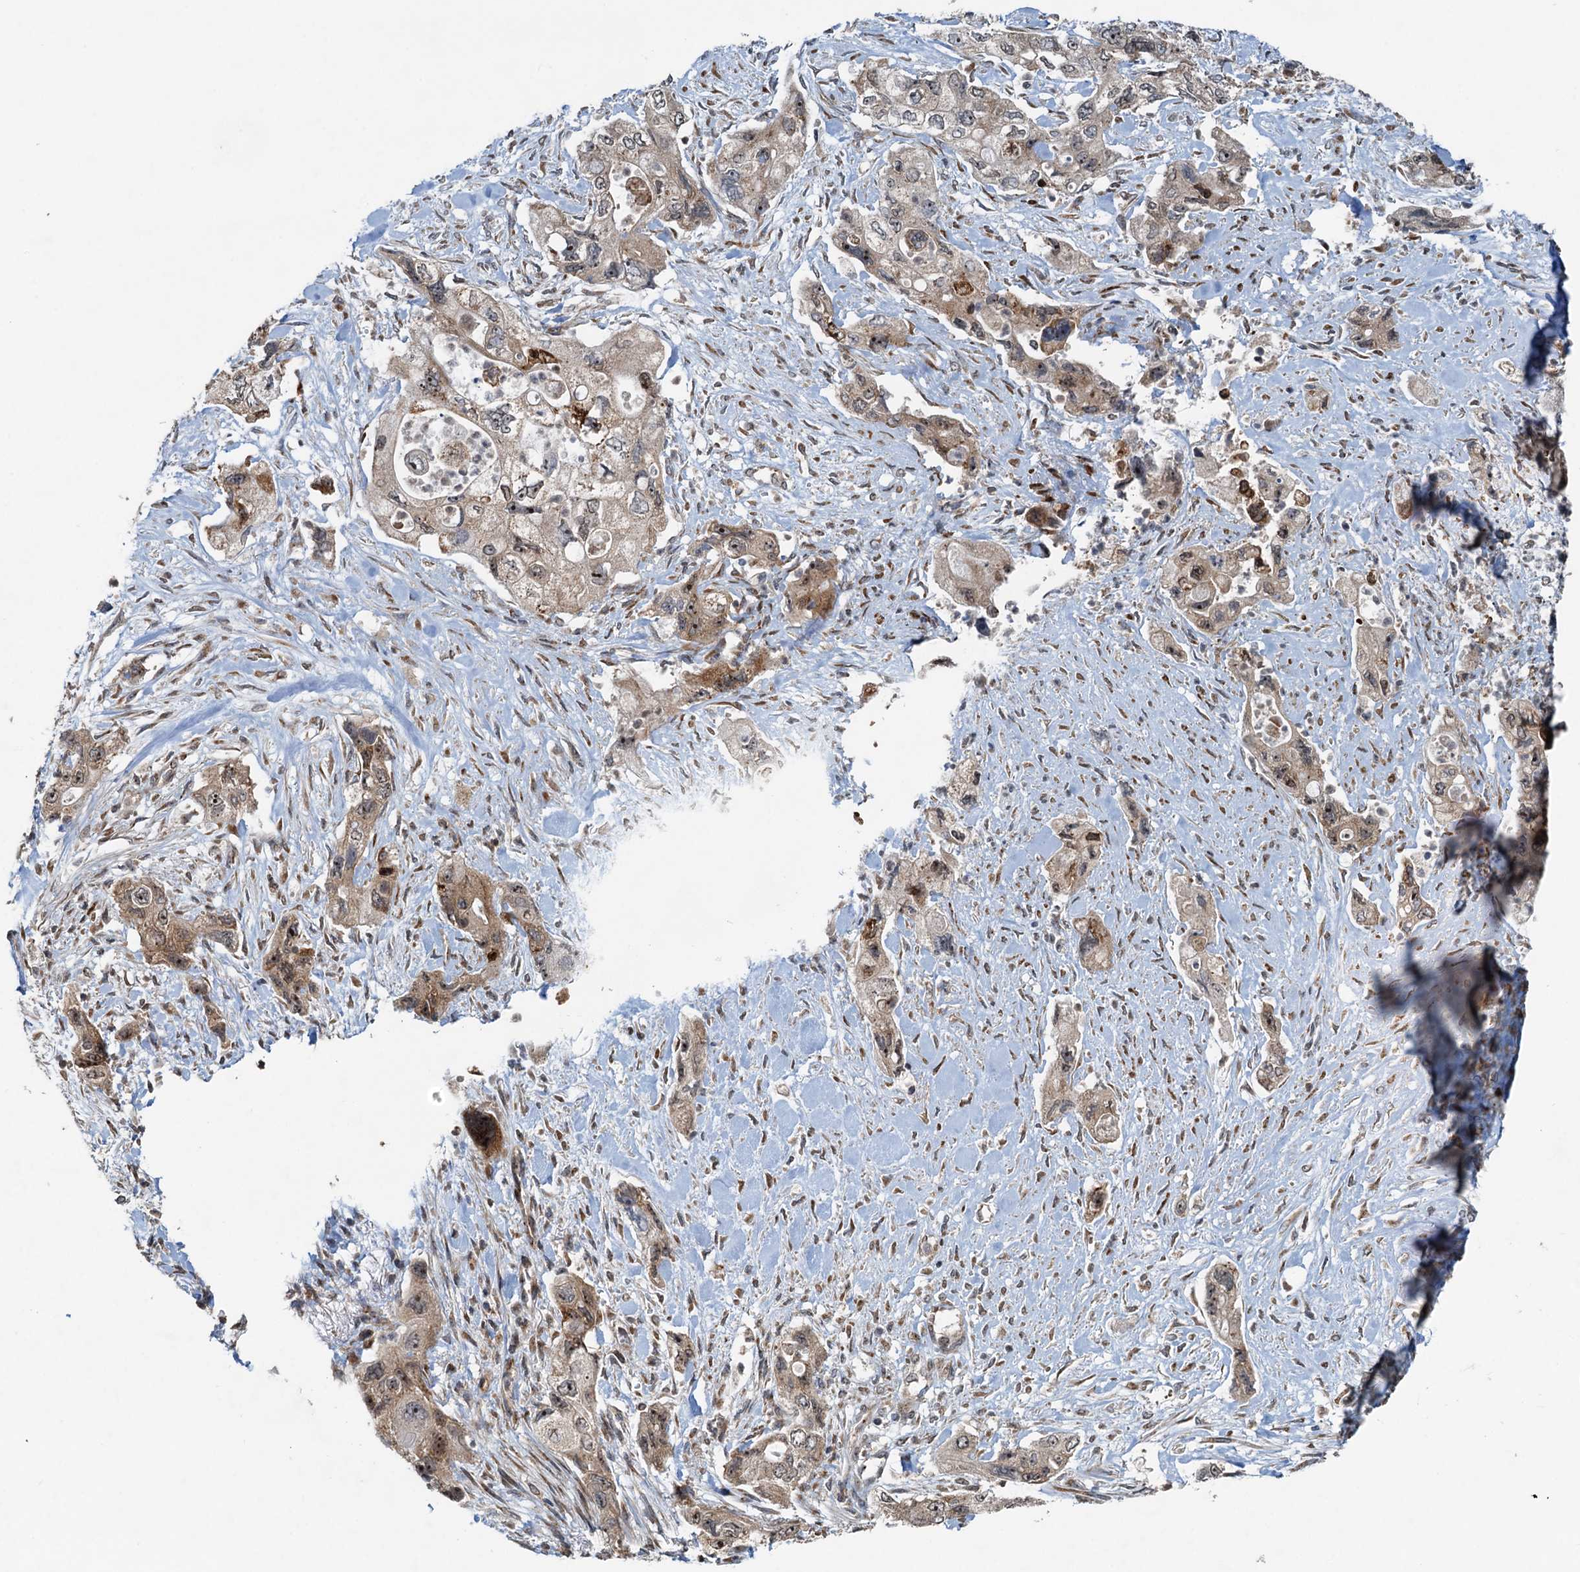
{"staining": {"intensity": "weak", "quantity": ">75%", "location": "cytoplasmic/membranous"}, "tissue": "pancreatic cancer", "cell_type": "Tumor cells", "image_type": "cancer", "snomed": [{"axis": "morphology", "description": "Adenocarcinoma, NOS"}, {"axis": "topography", "description": "Pancreas"}], "caption": "IHC staining of adenocarcinoma (pancreatic), which displays low levels of weak cytoplasmic/membranous expression in approximately >75% of tumor cells indicating weak cytoplasmic/membranous protein staining. The staining was performed using DAB (brown) for protein detection and nuclei were counterstained in hematoxylin (blue).", "gene": "CEP68", "patient": {"sex": "female", "age": 73}}